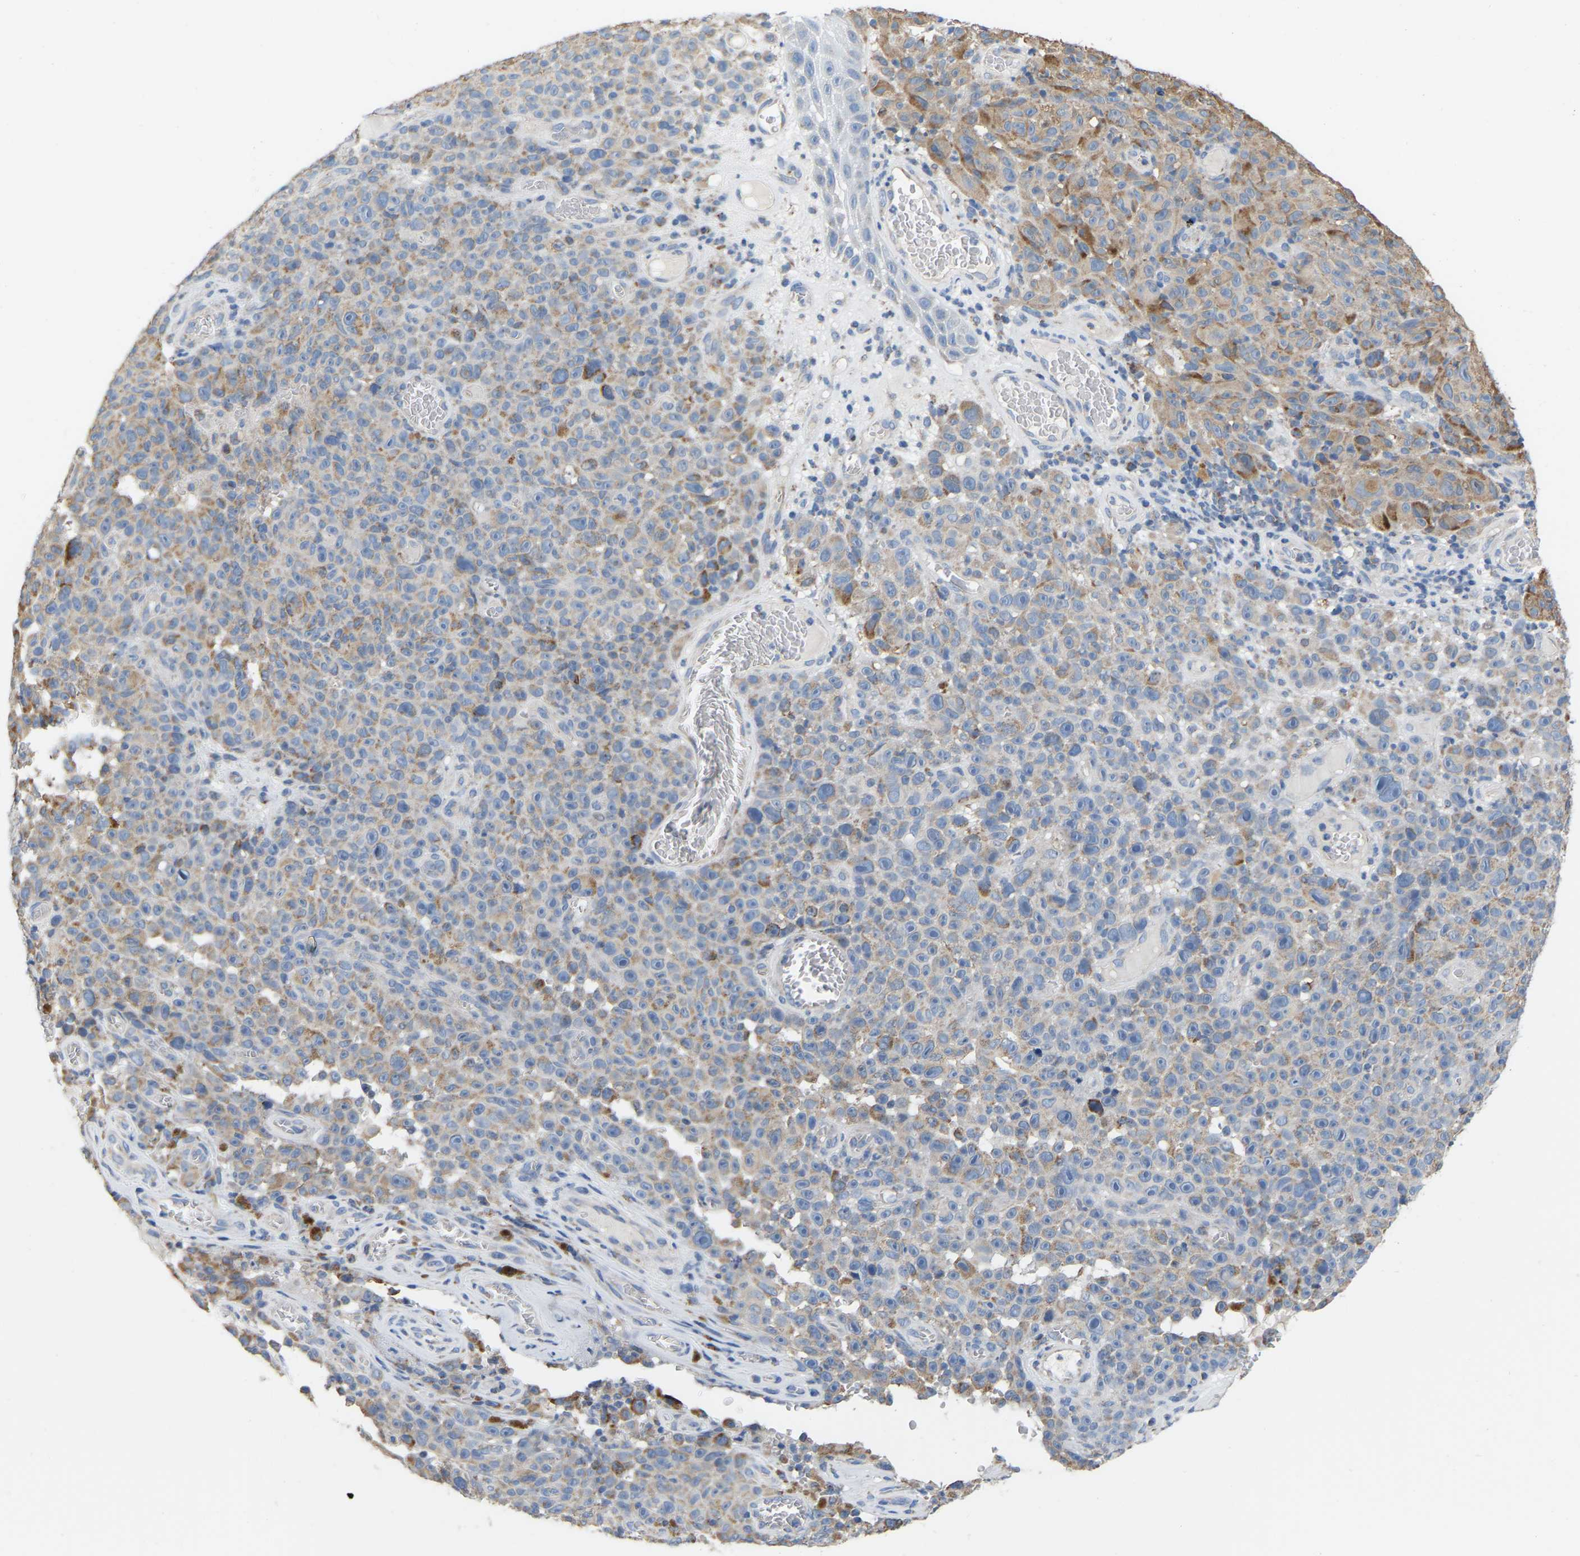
{"staining": {"intensity": "moderate", "quantity": "<25%", "location": "cytoplasmic/membranous"}, "tissue": "melanoma", "cell_type": "Tumor cells", "image_type": "cancer", "snomed": [{"axis": "morphology", "description": "Malignant melanoma, NOS"}, {"axis": "topography", "description": "Skin"}], "caption": "A low amount of moderate cytoplasmic/membranous expression is present in approximately <25% of tumor cells in melanoma tissue.", "gene": "CBLB", "patient": {"sex": "female", "age": 82}}